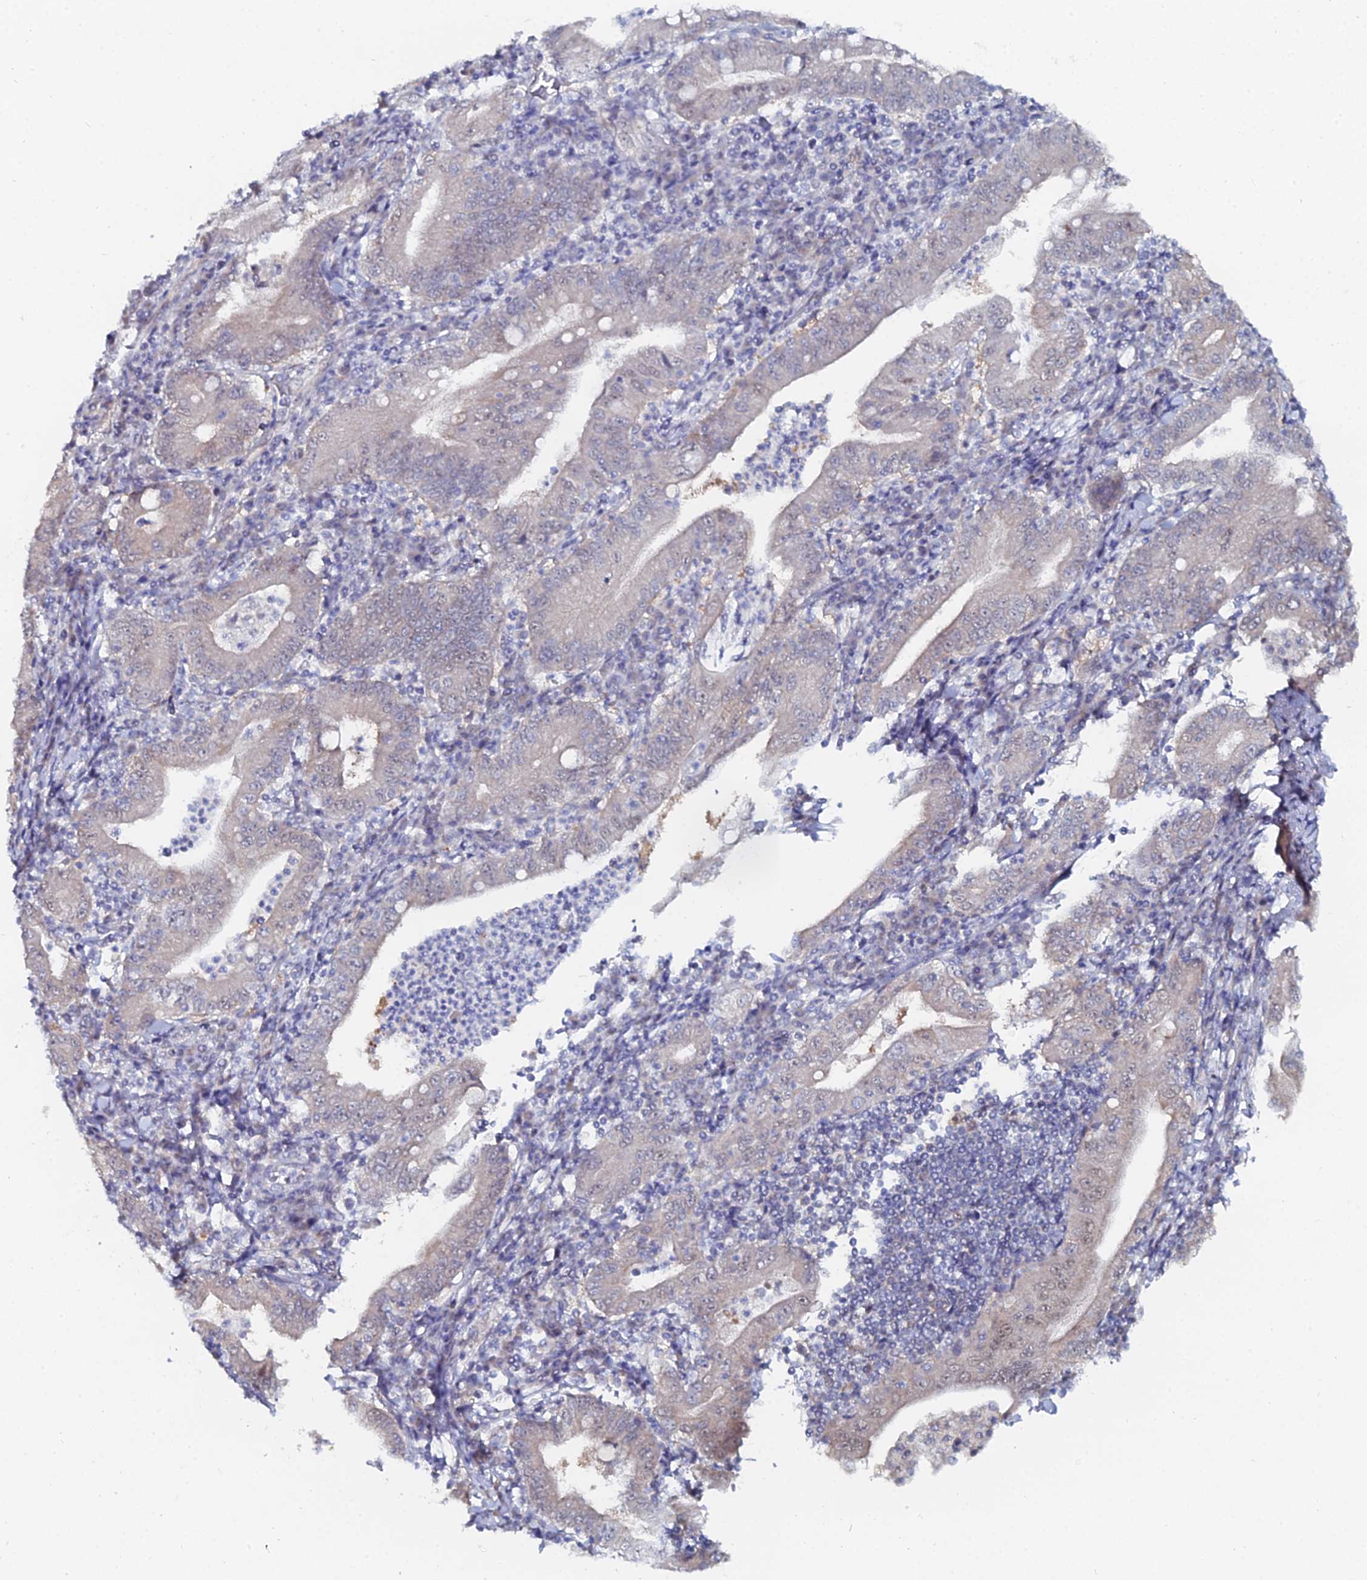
{"staining": {"intensity": "weak", "quantity": "<25%", "location": "cytoplasmic/membranous,nuclear"}, "tissue": "stomach cancer", "cell_type": "Tumor cells", "image_type": "cancer", "snomed": [{"axis": "morphology", "description": "Normal tissue, NOS"}, {"axis": "morphology", "description": "Adenocarcinoma, NOS"}, {"axis": "topography", "description": "Esophagus"}, {"axis": "topography", "description": "Stomach, upper"}, {"axis": "topography", "description": "Peripheral nerve tissue"}], "caption": "DAB (3,3'-diaminobenzidine) immunohistochemical staining of human adenocarcinoma (stomach) demonstrates no significant staining in tumor cells. The staining was performed using DAB to visualize the protein expression in brown, while the nuclei were stained in blue with hematoxylin (Magnification: 20x).", "gene": "THAP4", "patient": {"sex": "male", "age": 62}}